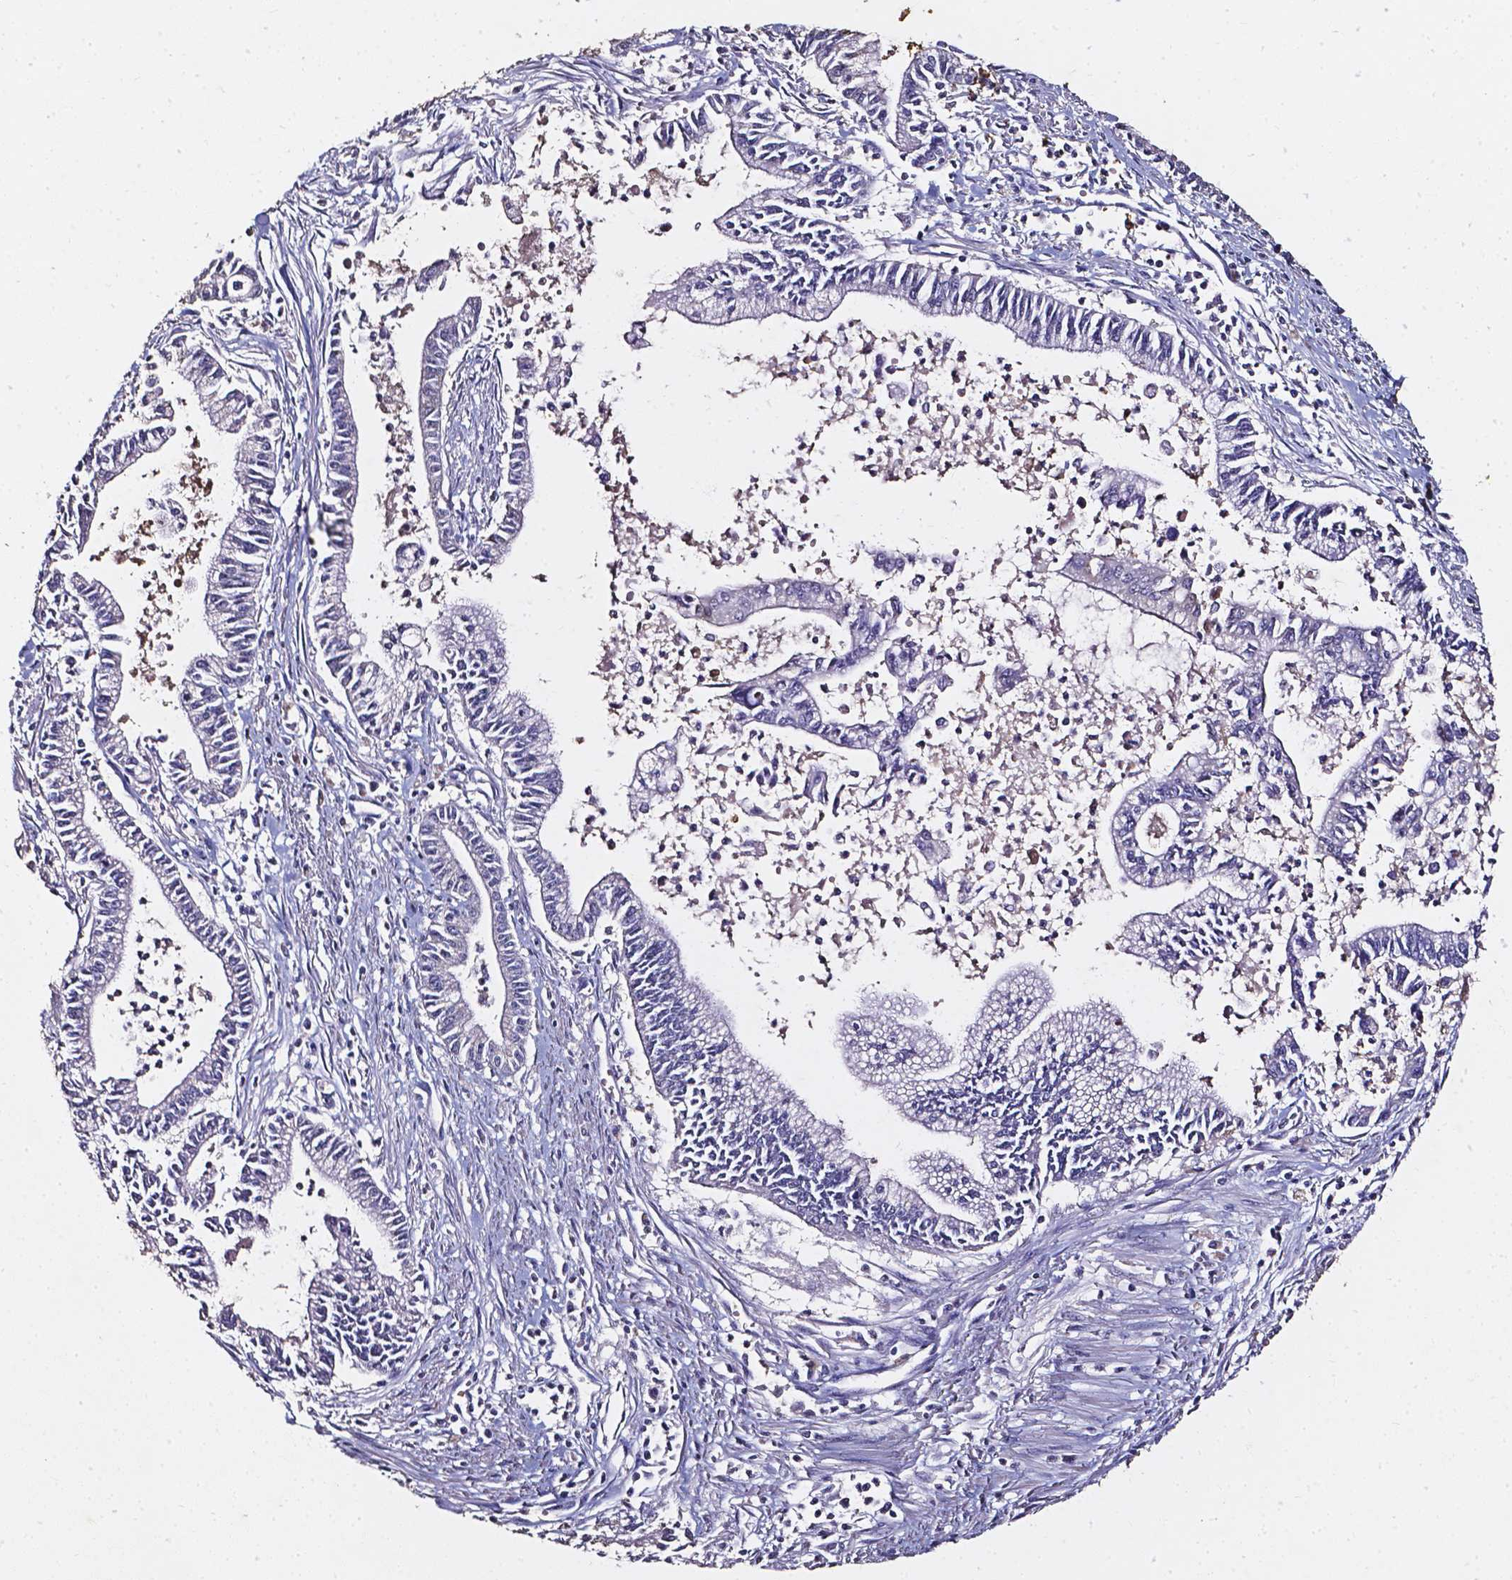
{"staining": {"intensity": "negative", "quantity": "none", "location": "none"}, "tissue": "pancreatic cancer", "cell_type": "Tumor cells", "image_type": "cancer", "snomed": [{"axis": "morphology", "description": "Adenocarcinoma, NOS"}, {"axis": "topography", "description": "Pancreas"}], "caption": "Tumor cells show no significant positivity in pancreatic cancer (adenocarcinoma).", "gene": "AKR1B10", "patient": {"sex": "female", "age": 65}}